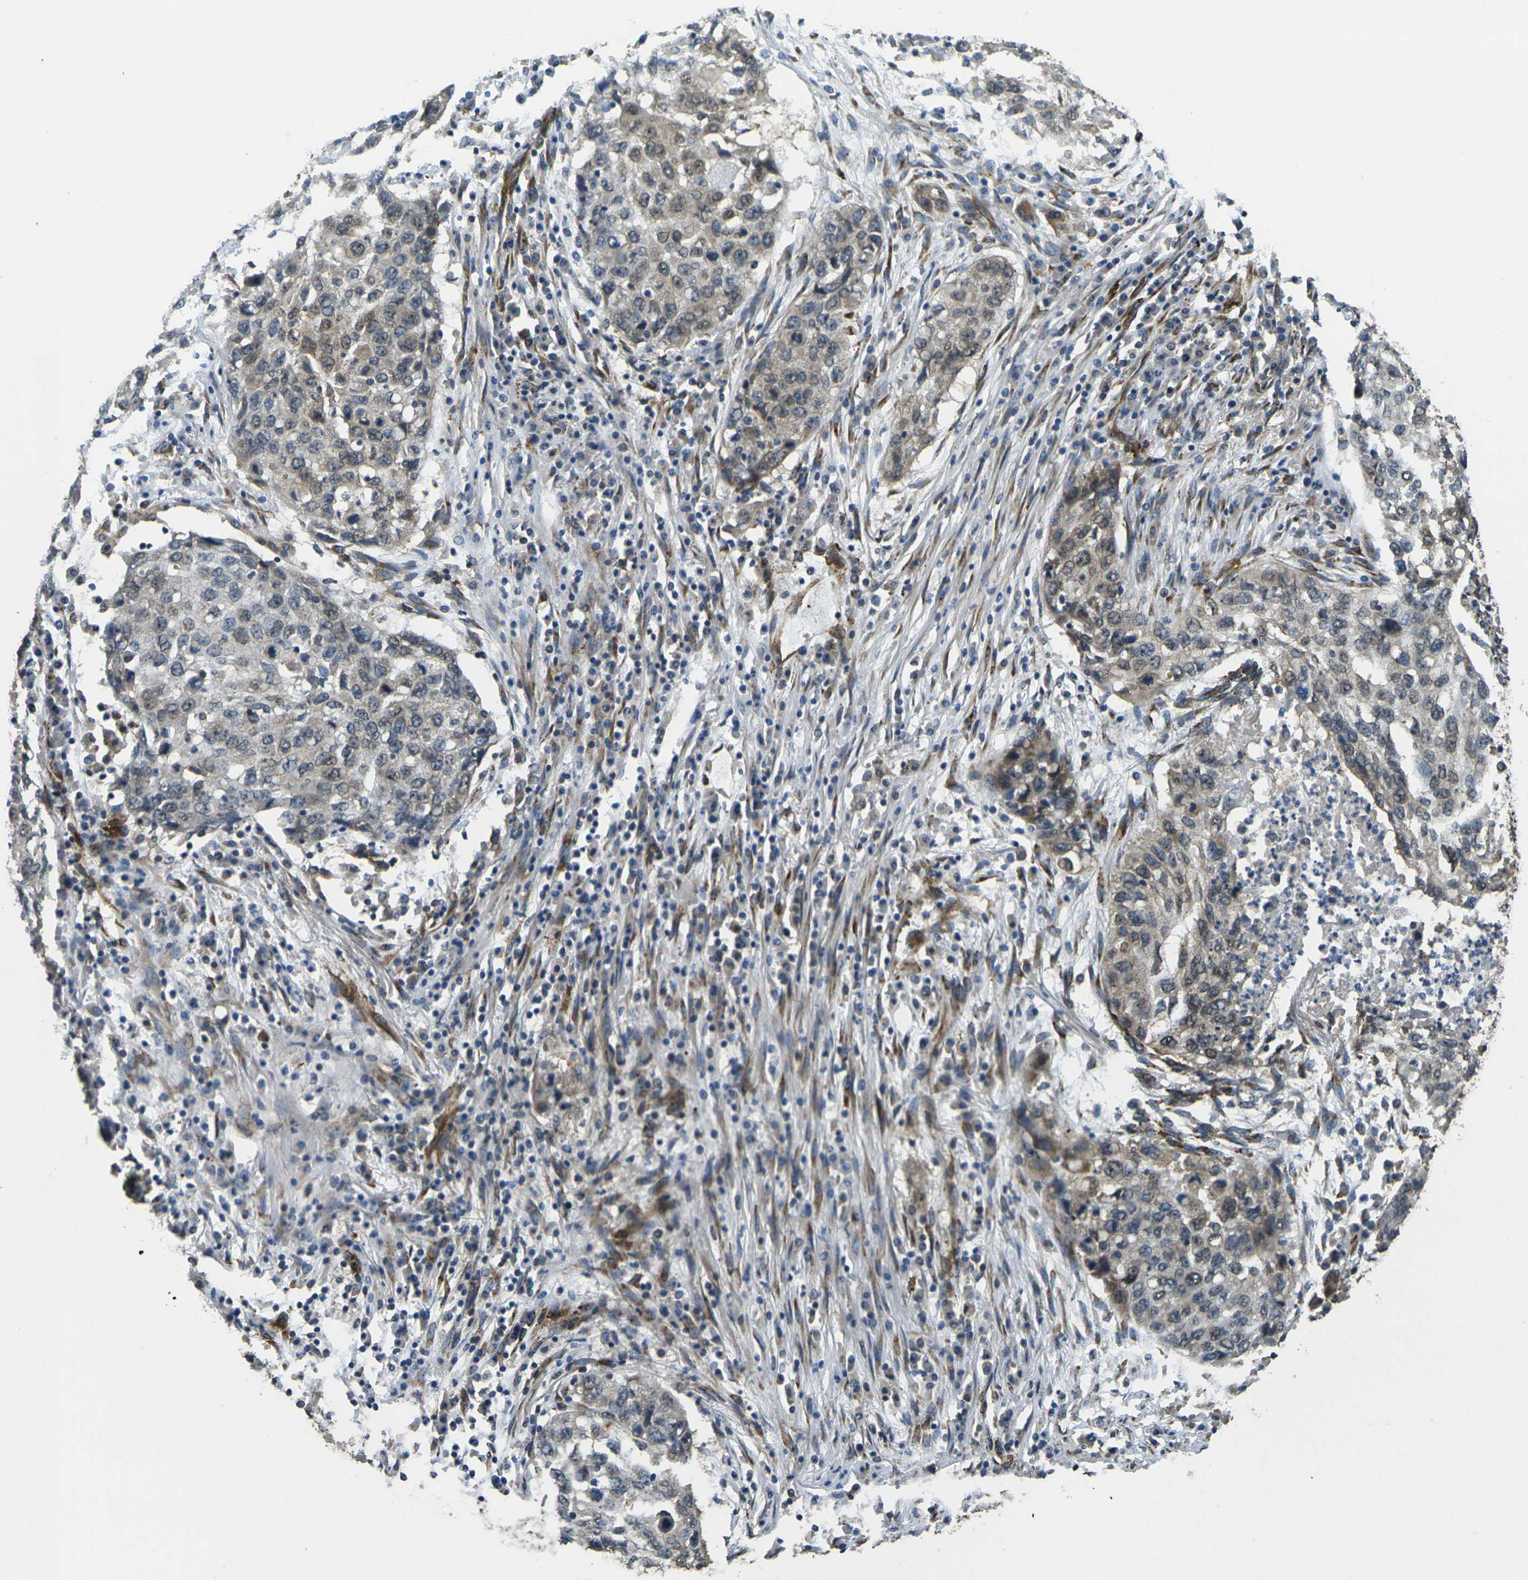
{"staining": {"intensity": "weak", "quantity": "<25%", "location": "cytoplasmic/membranous,nuclear"}, "tissue": "lung cancer", "cell_type": "Tumor cells", "image_type": "cancer", "snomed": [{"axis": "morphology", "description": "Squamous cell carcinoma, NOS"}, {"axis": "topography", "description": "Lung"}], "caption": "The IHC photomicrograph has no significant staining in tumor cells of lung cancer tissue.", "gene": "FUT11", "patient": {"sex": "female", "age": 63}}